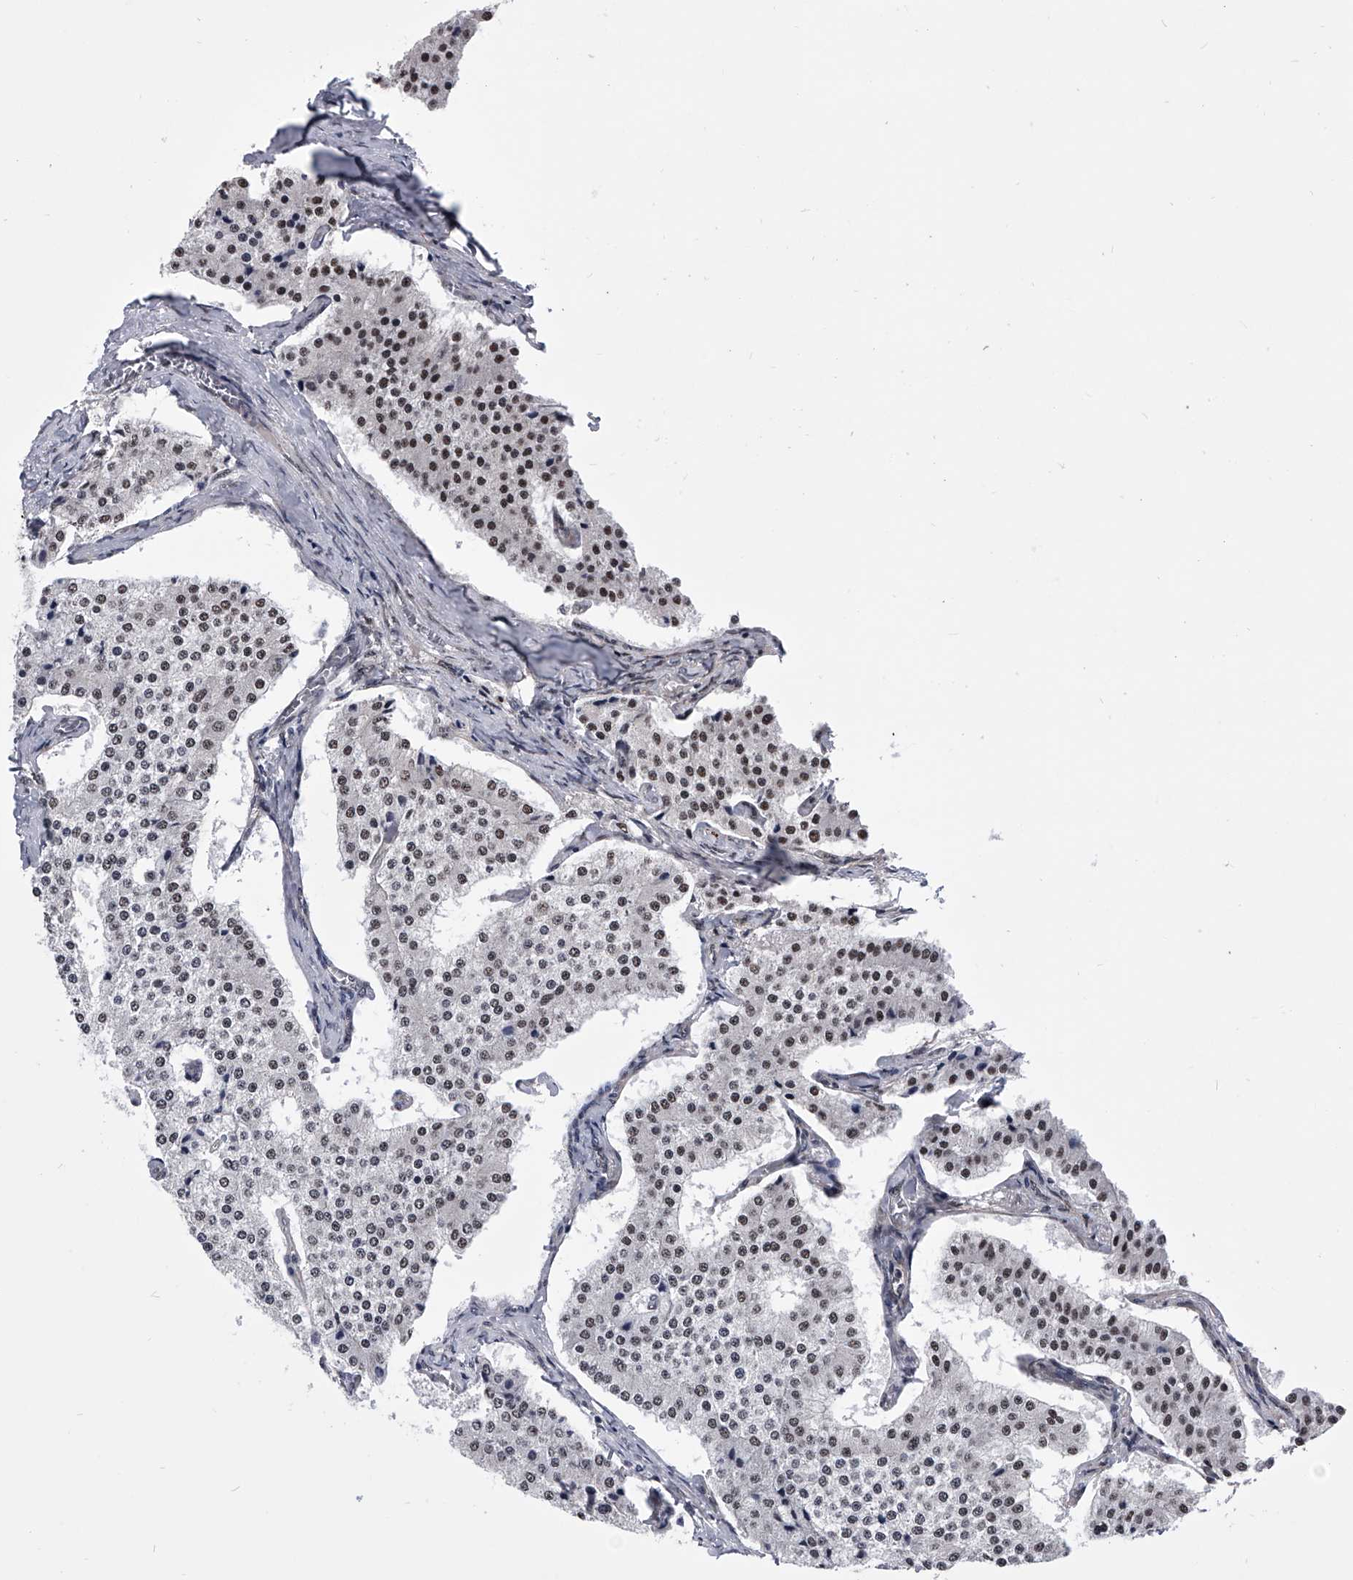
{"staining": {"intensity": "weak", "quantity": "25%-75%", "location": "nuclear"}, "tissue": "carcinoid", "cell_type": "Tumor cells", "image_type": "cancer", "snomed": [{"axis": "morphology", "description": "Carcinoid, malignant, NOS"}, {"axis": "topography", "description": "Colon"}], "caption": "Carcinoid (malignant) tissue displays weak nuclear expression in approximately 25%-75% of tumor cells, visualized by immunohistochemistry. (Stains: DAB in brown, nuclei in blue, Microscopy: brightfield microscopy at high magnification).", "gene": "ZNF76", "patient": {"sex": "female", "age": 52}}